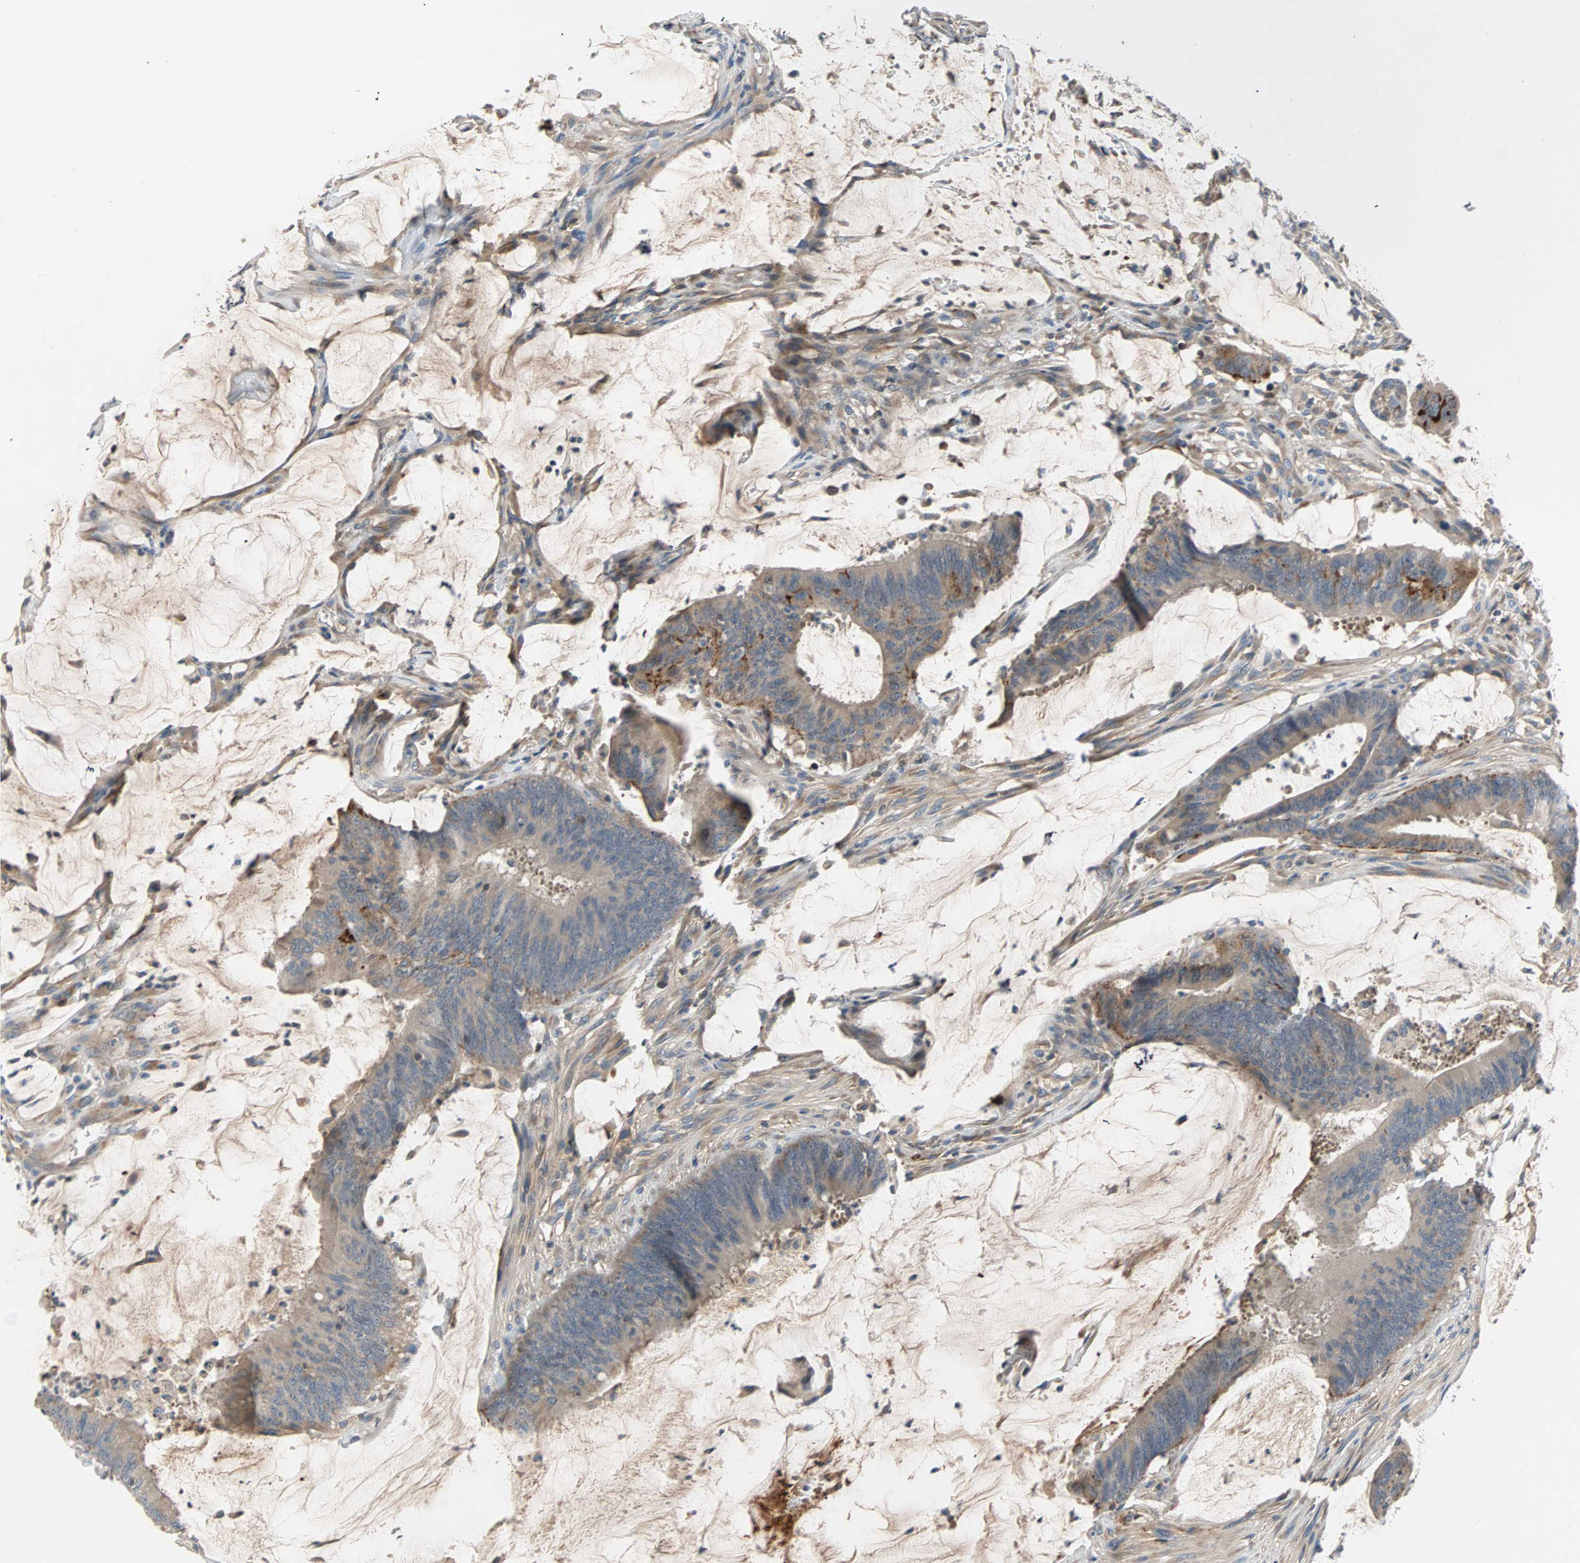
{"staining": {"intensity": "negative", "quantity": "none", "location": "none"}, "tissue": "colorectal cancer", "cell_type": "Tumor cells", "image_type": "cancer", "snomed": [{"axis": "morphology", "description": "Adenocarcinoma, NOS"}, {"axis": "topography", "description": "Rectum"}], "caption": "IHC histopathology image of neoplastic tissue: human colorectal adenocarcinoma stained with DAB (3,3'-diaminobenzidine) reveals no significant protein positivity in tumor cells.", "gene": "MAP4K1", "patient": {"sex": "female", "age": 66}}